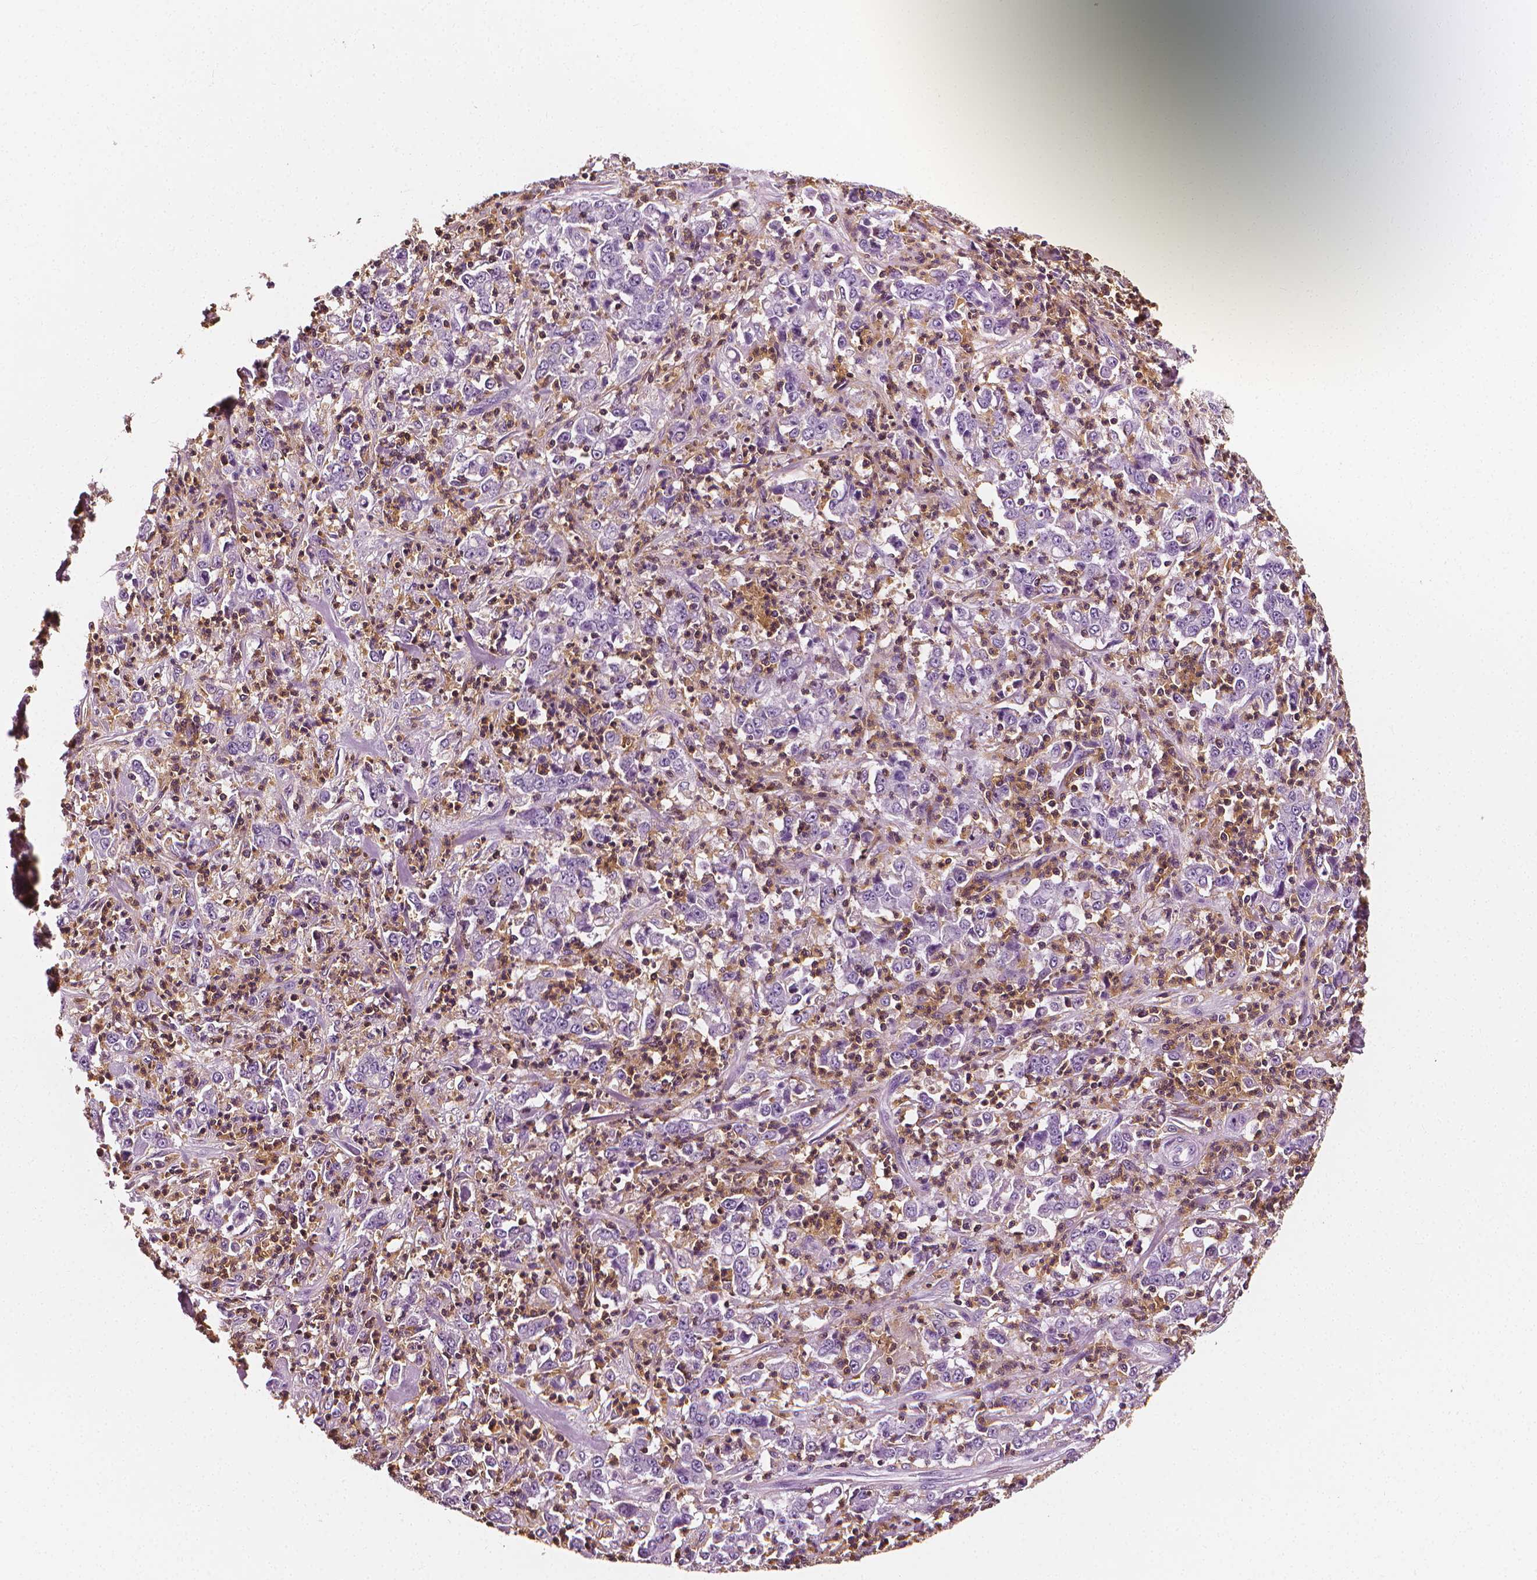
{"staining": {"intensity": "negative", "quantity": "none", "location": "none"}, "tissue": "stomach cancer", "cell_type": "Tumor cells", "image_type": "cancer", "snomed": [{"axis": "morphology", "description": "Adenocarcinoma, NOS"}, {"axis": "topography", "description": "Stomach, lower"}], "caption": "Tumor cells show no significant staining in stomach cancer.", "gene": "PTPRC", "patient": {"sex": "female", "age": 71}}